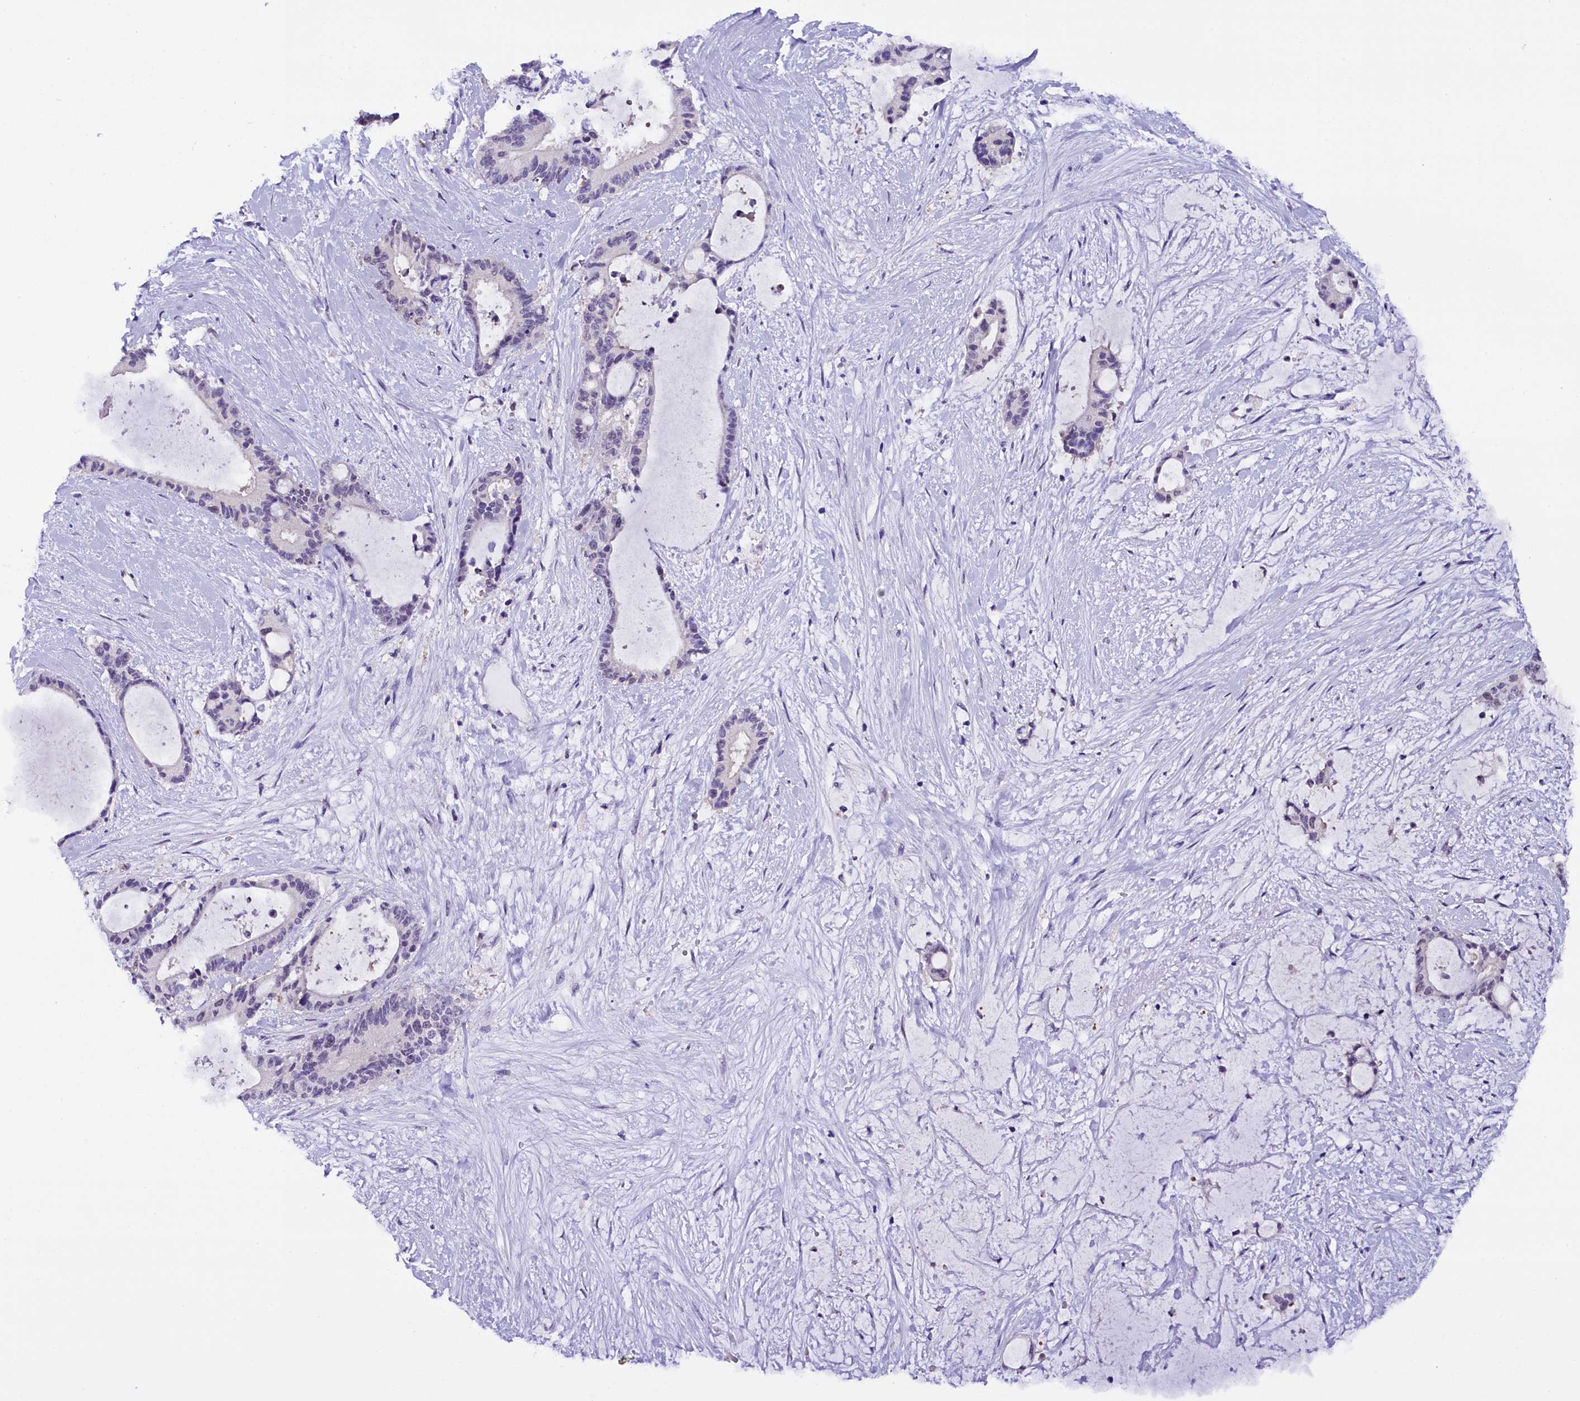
{"staining": {"intensity": "negative", "quantity": "none", "location": "none"}, "tissue": "liver cancer", "cell_type": "Tumor cells", "image_type": "cancer", "snomed": [{"axis": "morphology", "description": "Normal tissue, NOS"}, {"axis": "morphology", "description": "Cholangiocarcinoma"}, {"axis": "topography", "description": "Liver"}, {"axis": "topography", "description": "Peripheral nerve tissue"}], "caption": "High magnification brightfield microscopy of cholangiocarcinoma (liver) stained with DAB (3,3'-diaminobenzidine) (brown) and counterstained with hematoxylin (blue): tumor cells show no significant staining.", "gene": "IQCN", "patient": {"sex": "female", "age": 73}}